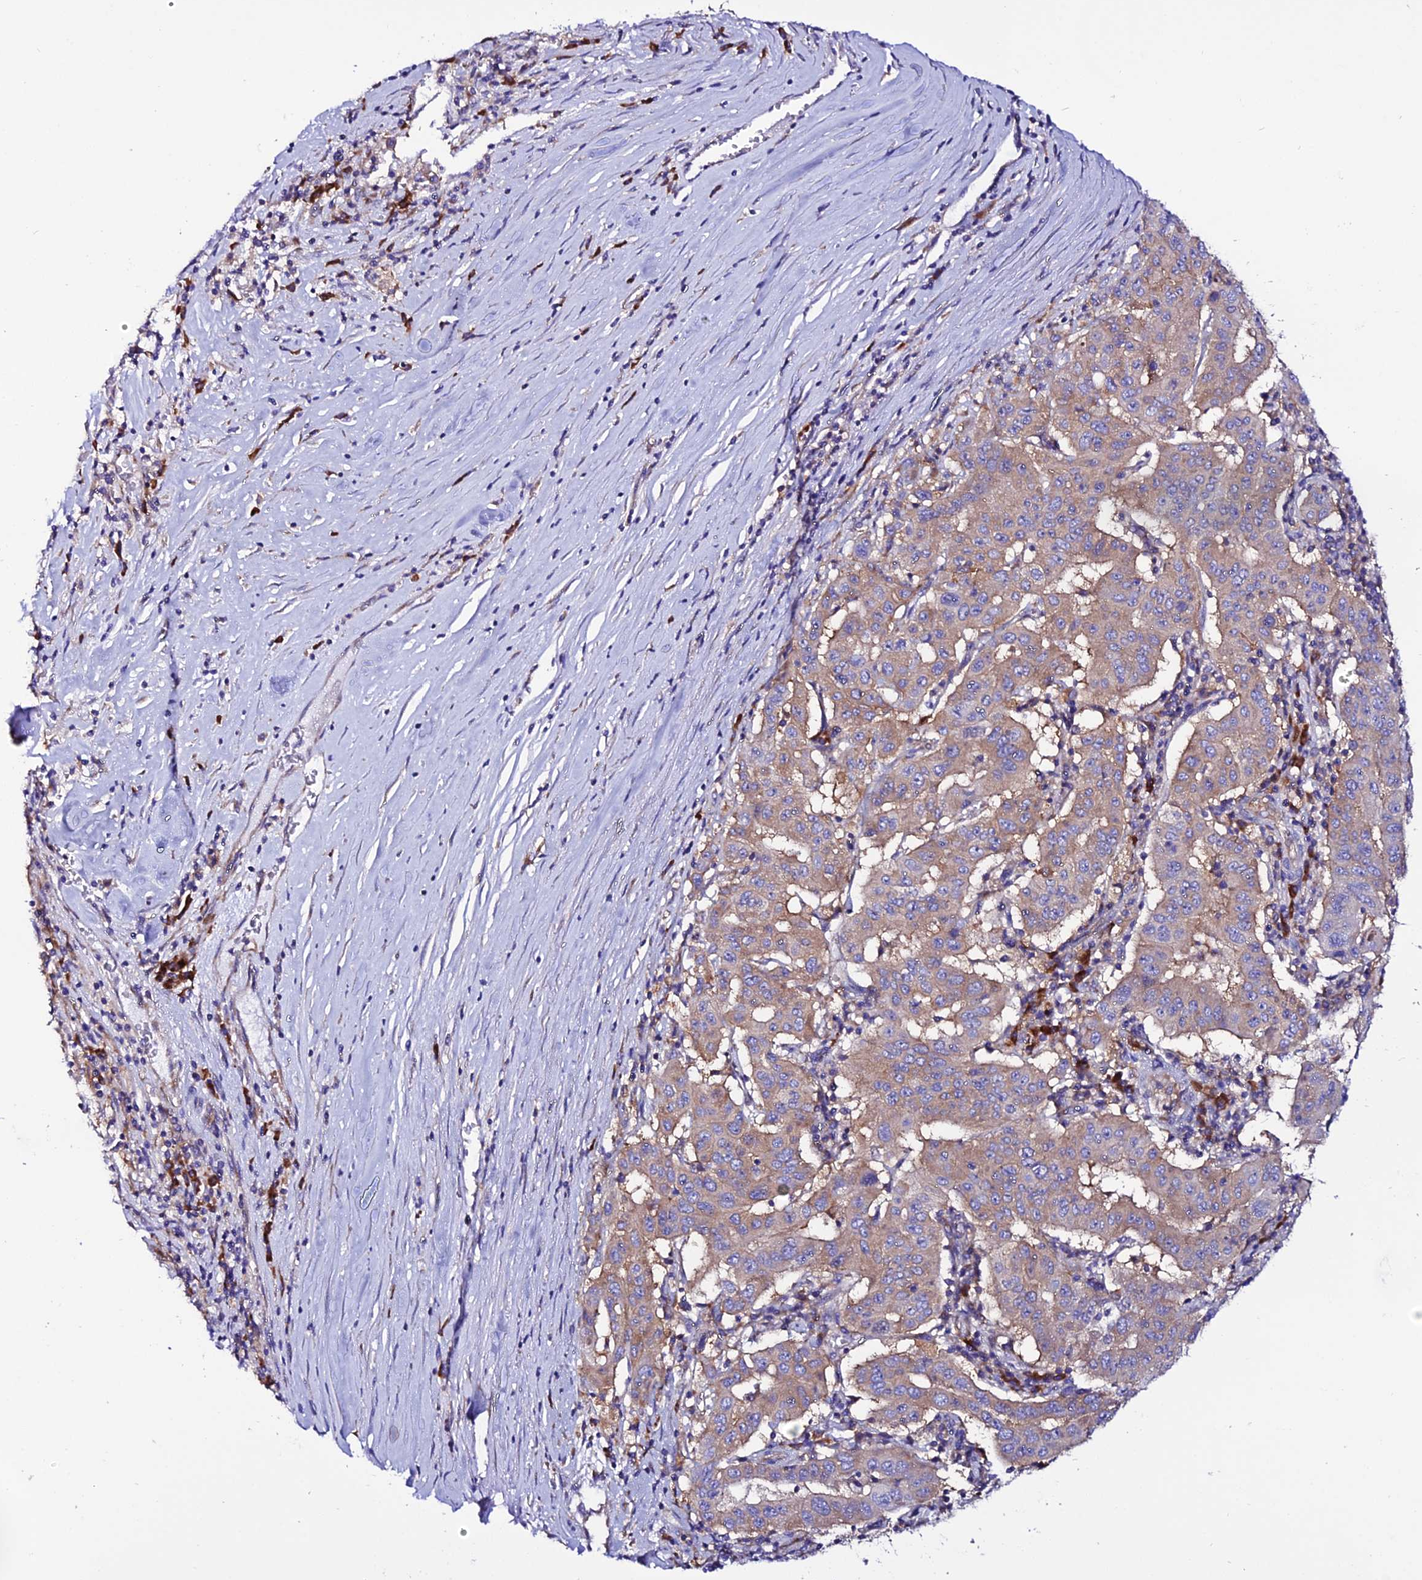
{"staining": {"intensity": "weak", "quantity": "25%-75%", "location": "cytoplasmic/membranous"}, "tissue": "pancreatic cancer", "cell_type": "Tumor cells", "image_type": "cancer", "snomed": [{"axis": "morphology", "description": "Adenocarcinoma, NOS"}, {"axis": "topography", "description": "Pancreas"}], "caption": "A high-resolution image shows IHC staining of pancreatic adenocarcinoma, which displays weak cytoplasmic/membranous positivity in approximately 25%-75% of tumor cells.", "gene": "EEF1G", "patient": {"sex": "male", "age": 63}}